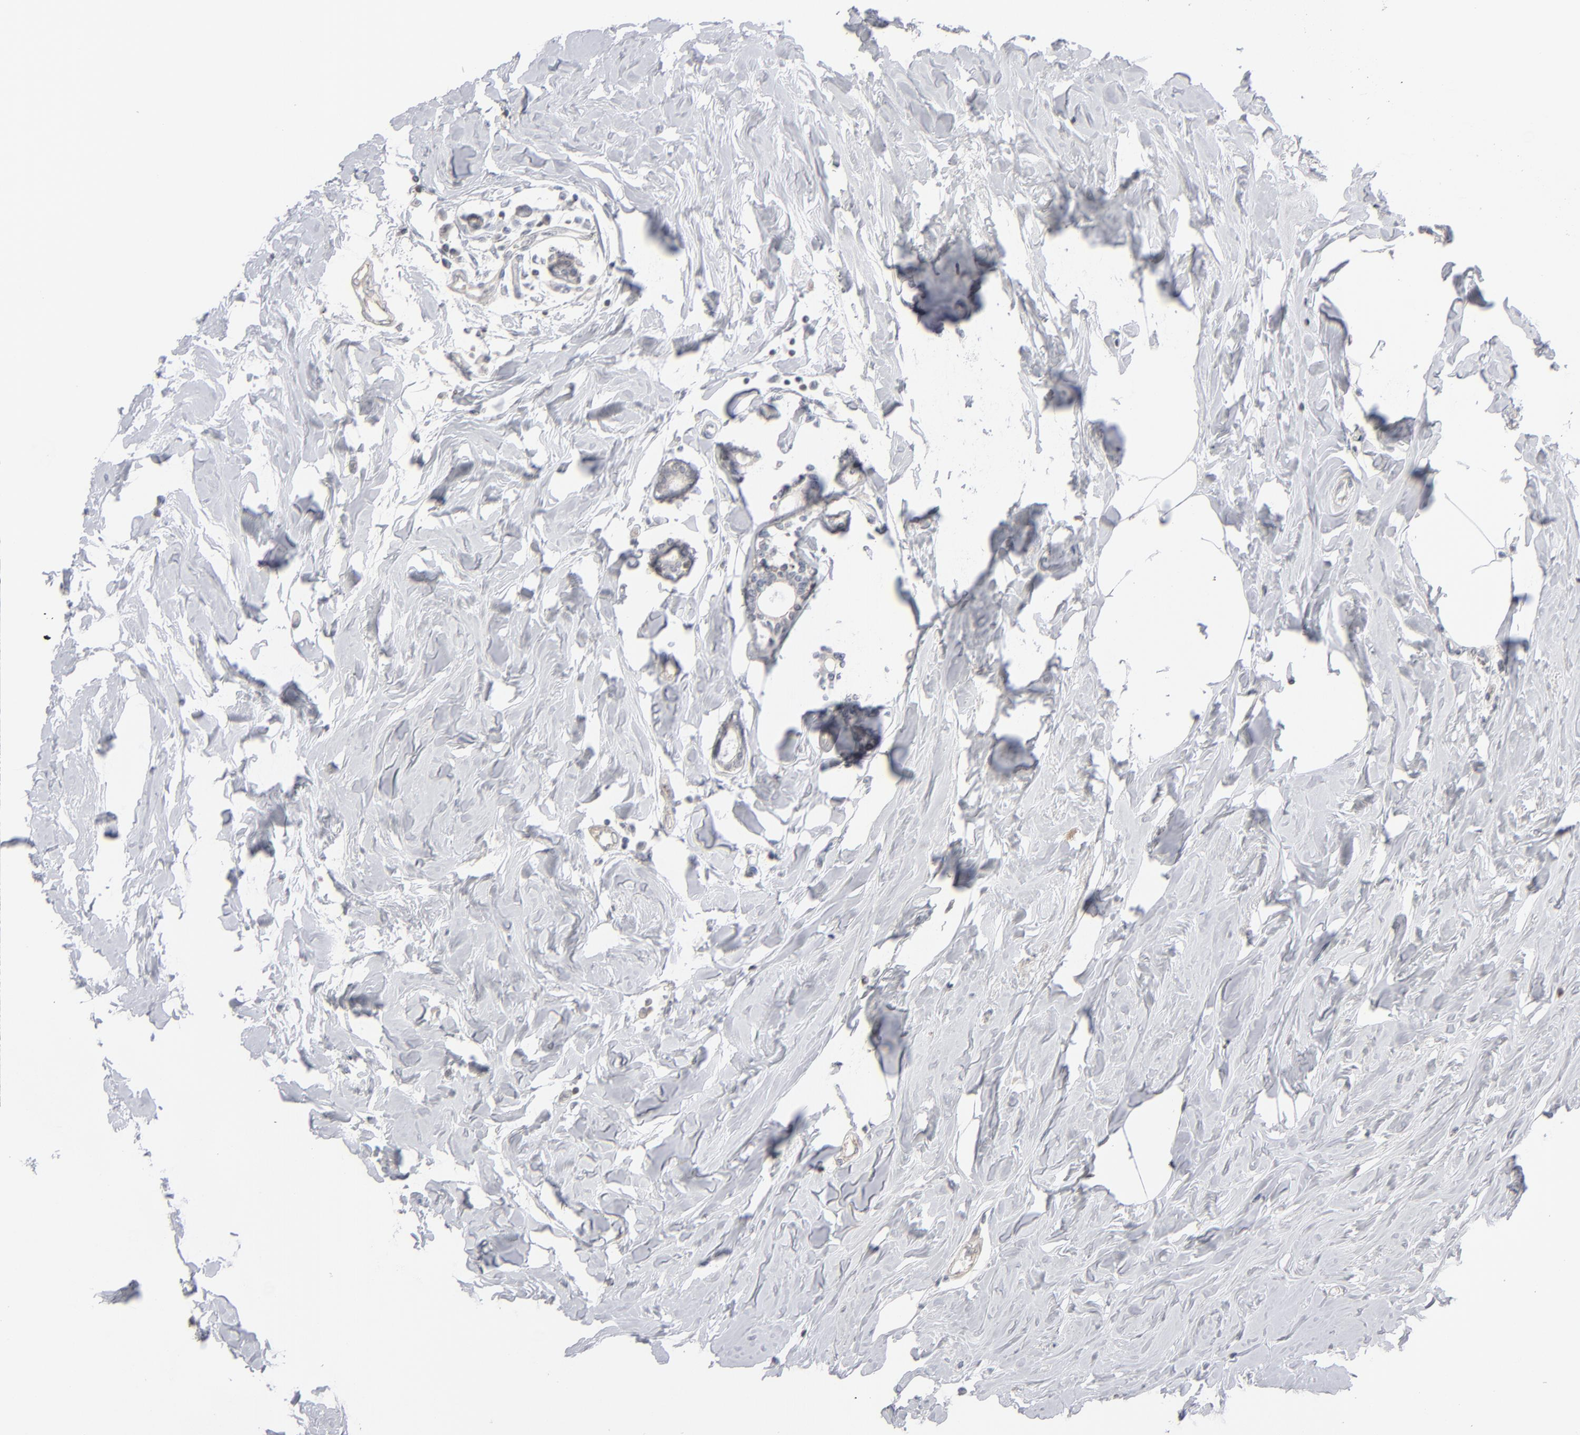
{"staining": {"intensity": "negative", "quantity": "none", "location": "none"}, "tissue": "breast cancer", "cell_type": "Tumor cells", "image_type": "cancer", "snomed": [{"axis": "morphology", "description": "Lobular carcinoma"}, {"axis": "topography", "description": "Breast"}], "caption": "A high-resolution photomicrograph shows immunohistochemistry staining of breast cancer (lobular carcinoma), which shows no significant expression in tumor cells. Nuclei are stained in blue.", "gene": "STAT4", "patient": {"sex": "female", "age": 51}}